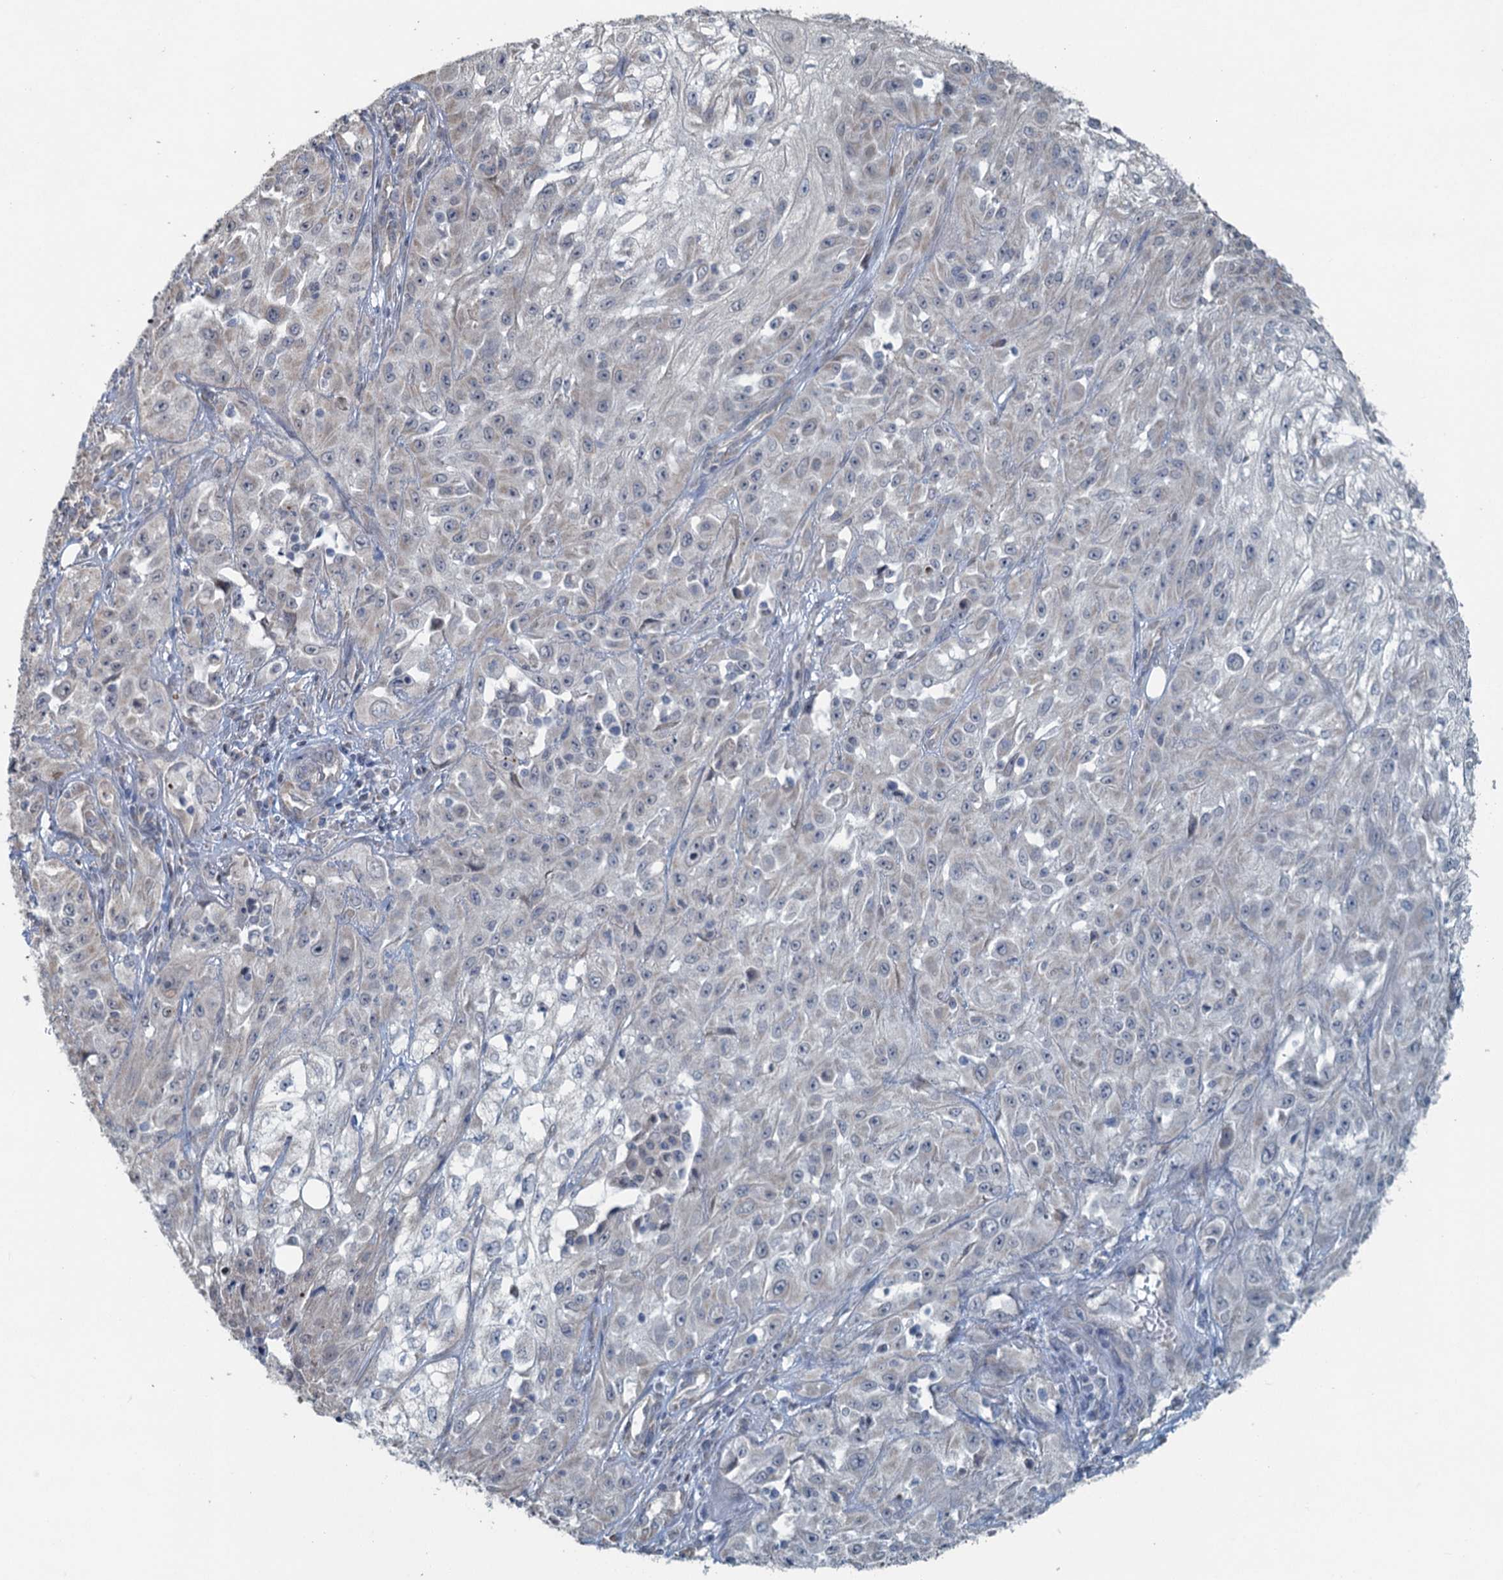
{"staining": {"intensity": "negative", "quantity": "none", "location": "none"}, "tissue": "skin cancer", "cell_type": "Tumor cells", "image_type": "cancer", "snomed": [{"axis": "morphology", "description": "Squamous cell carcinoma, NOS"}, {"axis": "morphology", "description": "Squamous cell carcinoma, metastatic, NOS"}, {"axis": "topography", "description": "Skin"}, {"axis": "topography", "description": "Lymph node"}], "caption": "Skin cancer was stained to show a protein in brown. There is no significant expression in tumor cells. The staining was performed using DAB (3,3'-diaminobenzidine) to visualize the protein expression in brown, while the nuclei were stained in blue with hematoxylin (Magnification: 20x).", "gene": "TEX35", "patient": {"sex": "male", "age": 75}}